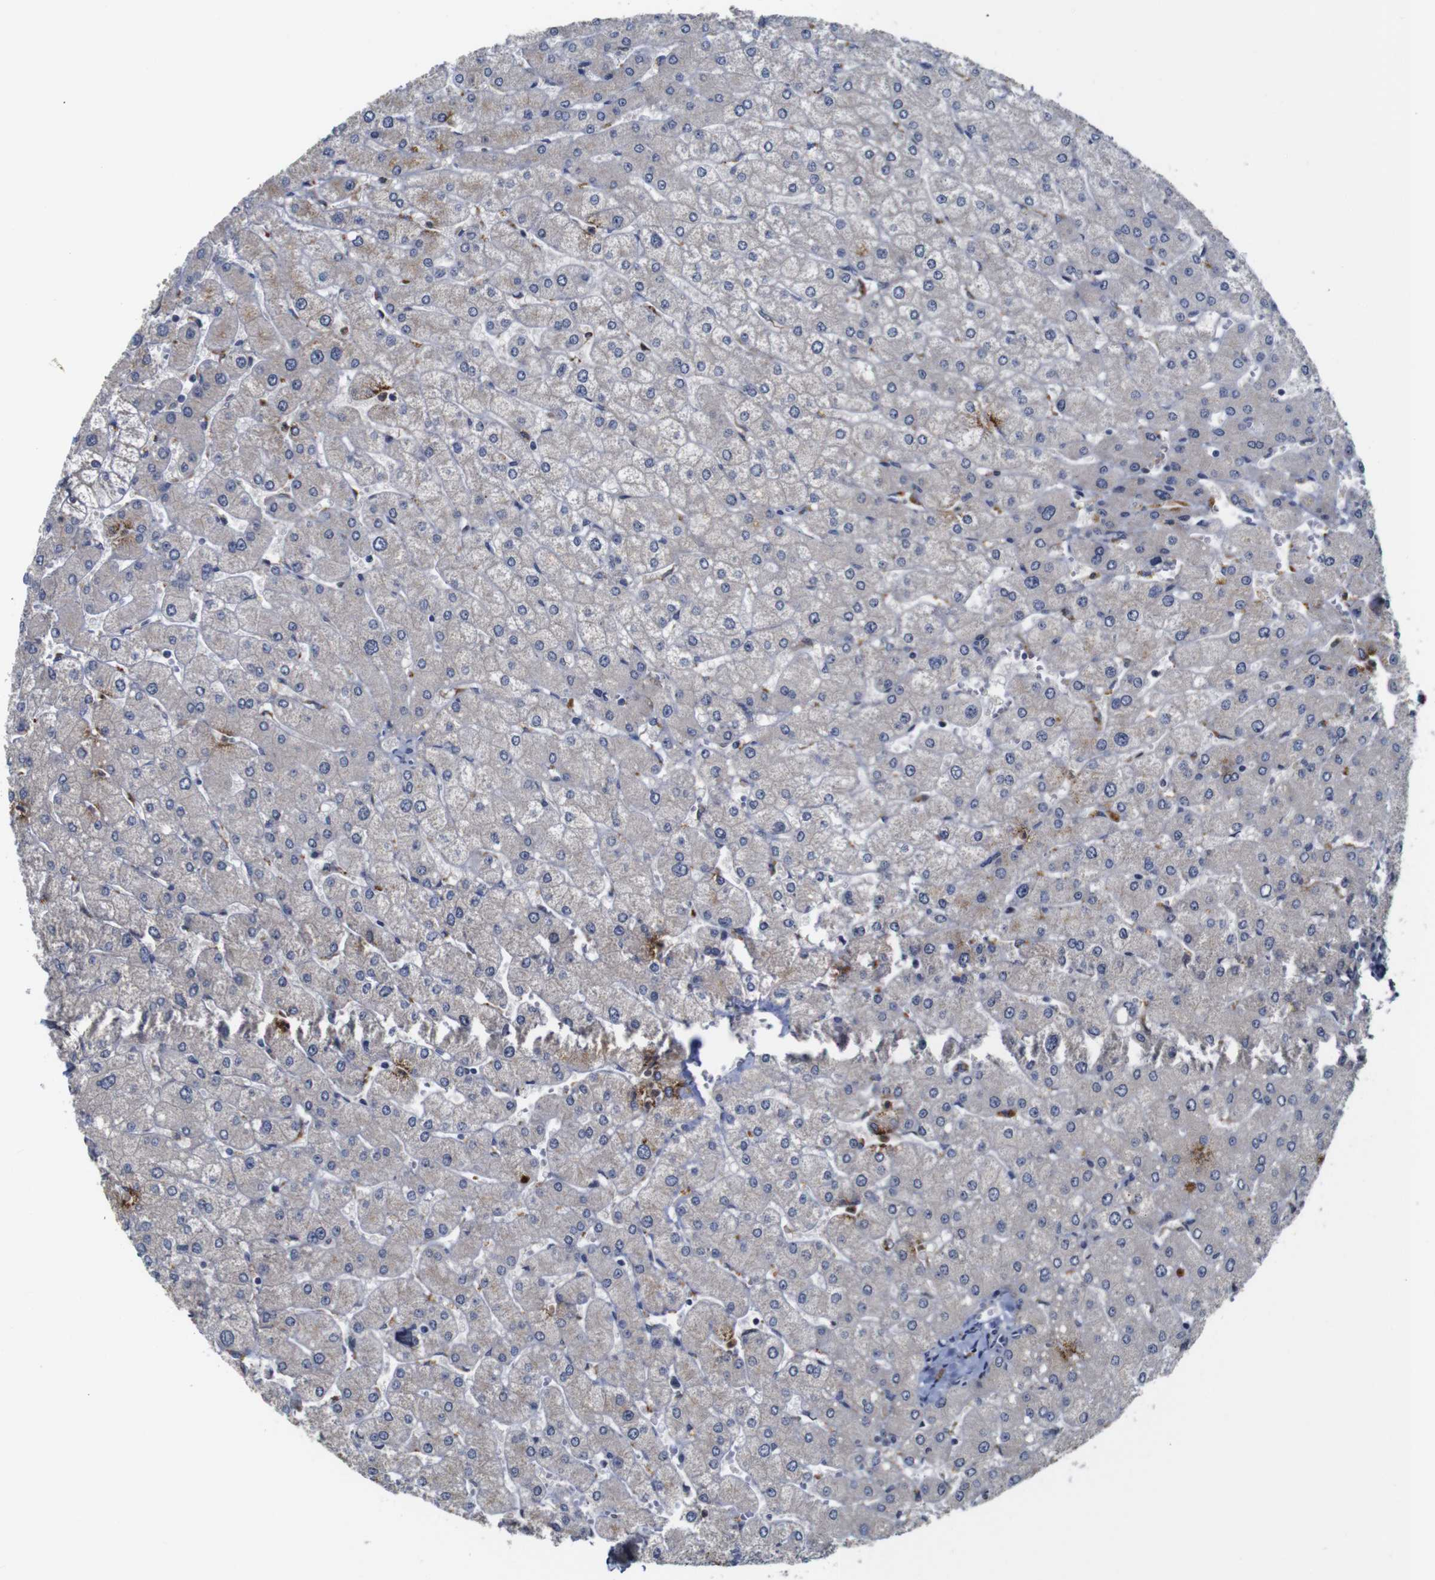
{"staining": {"intensity": "negative", "quantity": "none", "location": "none"}, "tissue": "liver", "cell_type": "Cholangiocytes", "image_type": "normal", "snomed": [{"axis": "morphology", "description": "Normal tissue, NOS"}, {"axis": "topography", "description": "Liver"}], "caption": "Cholangiocytes show no significant protein positivity in benign liver. (Stains: DAB (3,3'-diaminobenzidine) immunohistochemistry (IHC) with hematoxylin counter stain, Microscopy: brightfield microscopy at high magnification).", "gene": "NTRK3", "patient": {"sex": "male", "age": 55}}